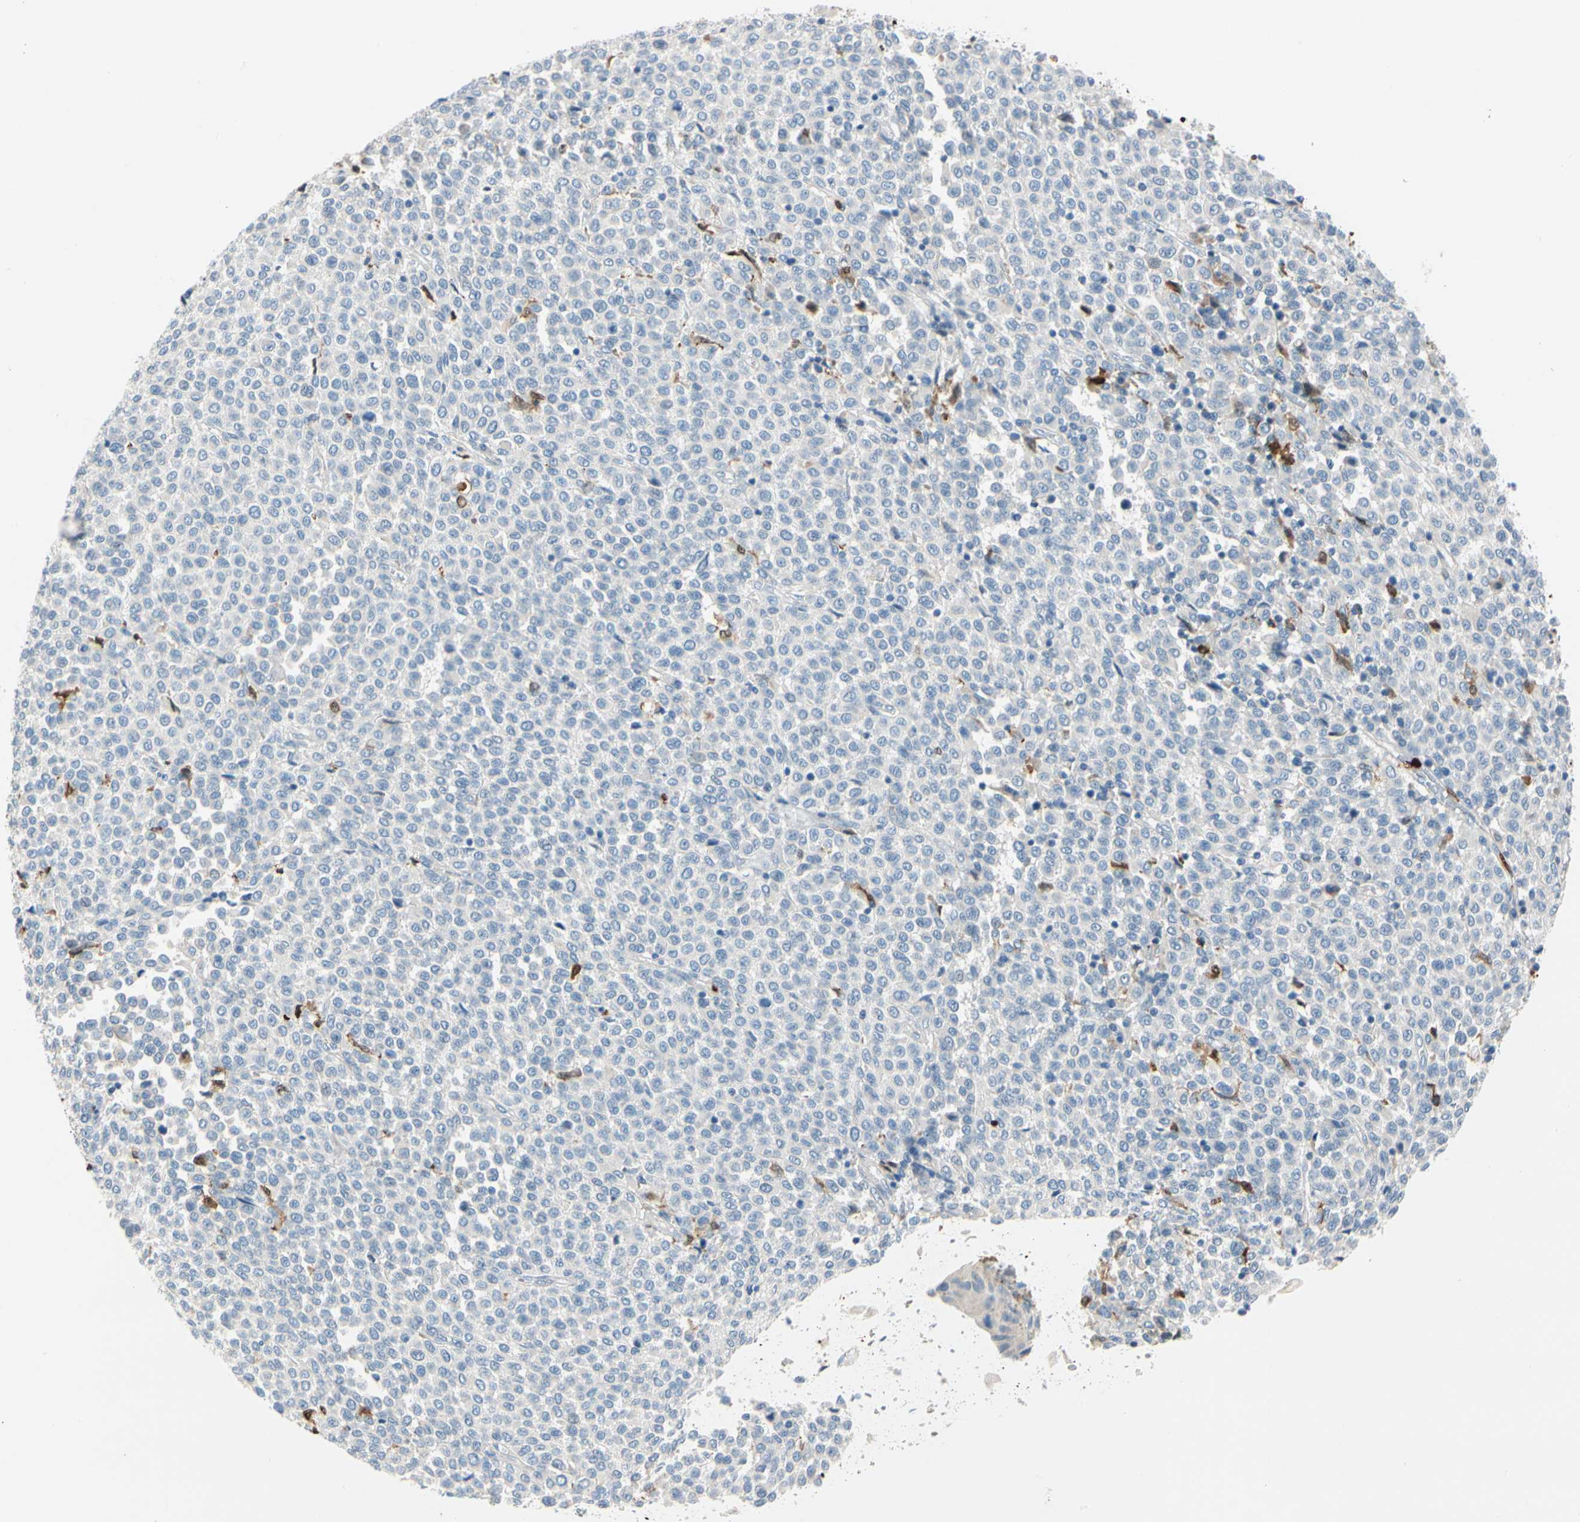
{"staining": {"intensity": "negative", "quantity": "none", "location": "none"}, "tissue": "melanoma", "cell_type": "Tumor cells", "image_type": "cancer", "snomed": [{"axis": "morphology", "description": "Malignant melanoma, Metastatic site"}, {"axis": "topography", "description": "Pancreas"}], "caption": "High magnification brightfield microscopy of malignant melanoma (metastatic site) stained with DAB (3,3'-diaminobenzidine) (brown) and counterstained with hematoxylin (blue): tumor cells show no significant staining.", "gene": "TRAF5", "patient": {"sex": "female", "age": 30}}